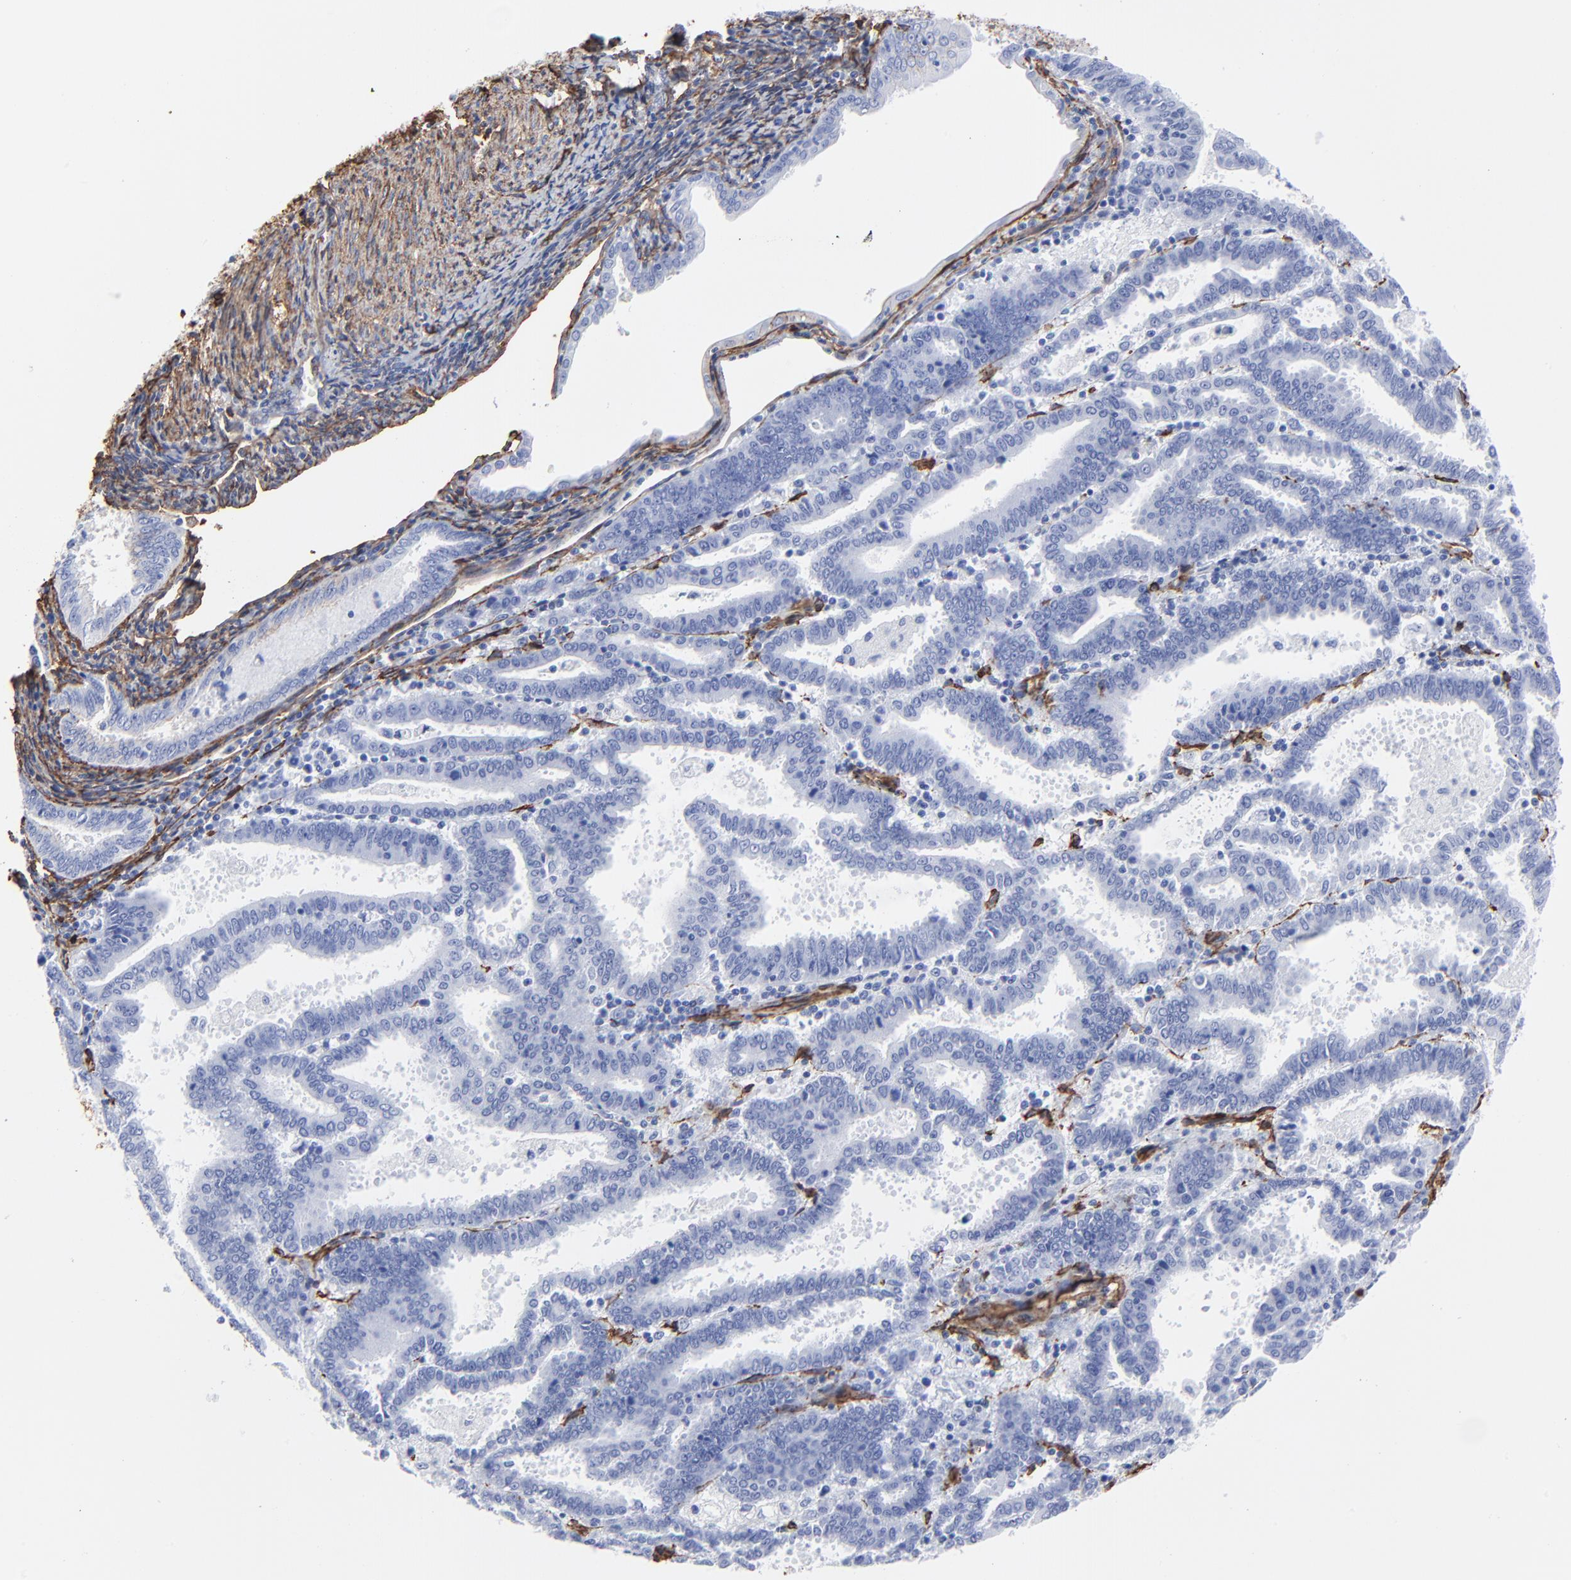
{"staining": {"intensity": "negative", "quantity": "none", "location": "none"}, "tissue": "endometrial cancer", "cell_type": "Tumor cells", "image_type": "cancer", "snomed": [{"axis": "morphology", "description": "Adenocarcinoma, NOS"}, {"axis": "topography", "description": "Uterus"}], "caption": "This is a histopathology image of immunohistochemistry (IHC) staining of endometrial adenocarcinoma, which shows no staining in tumor cells.", "gene": "CAV1", "patient": {"sex": "female", "age": 83}}